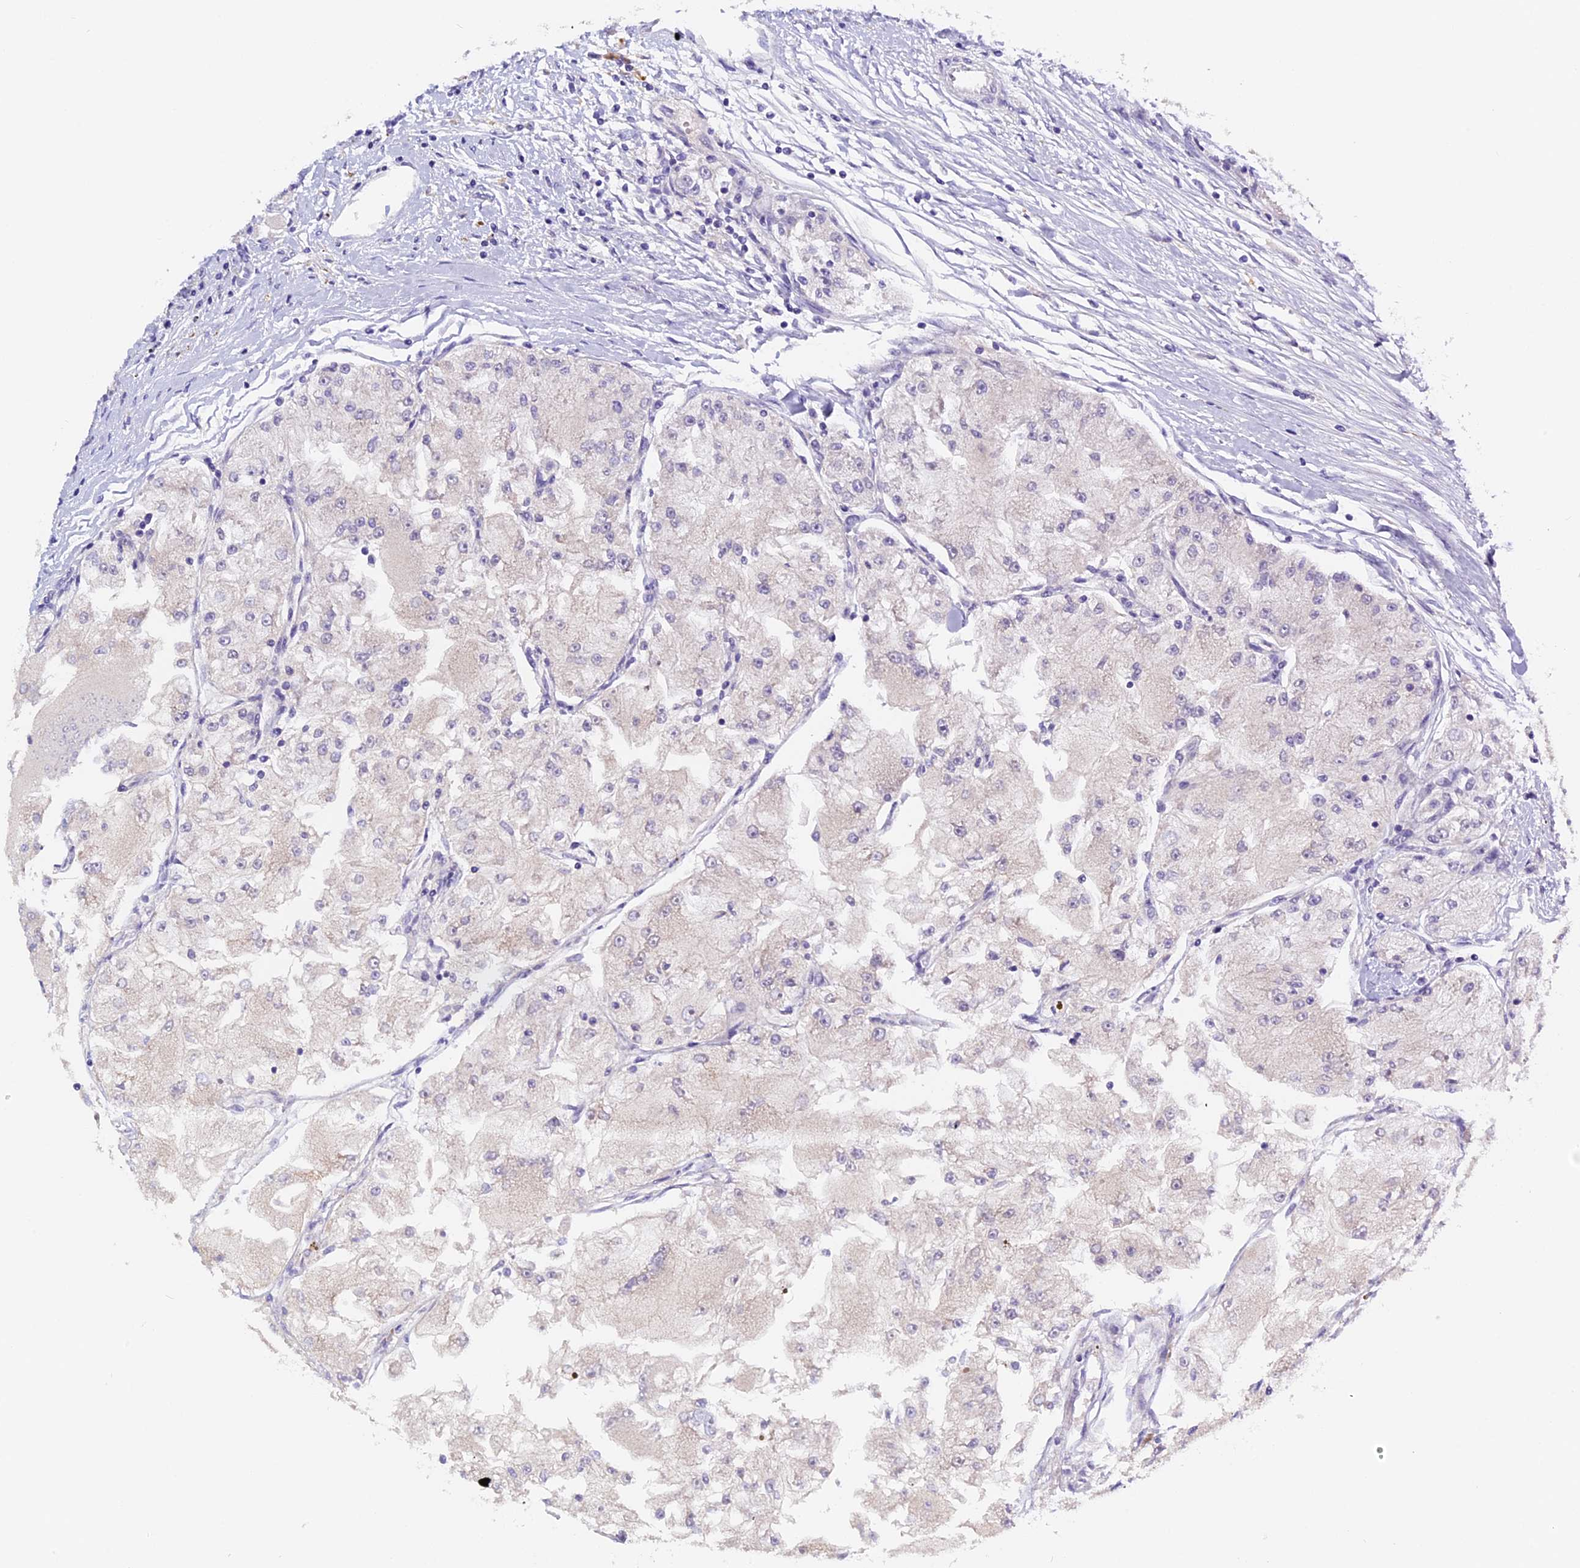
{"staining": {"intensity": "negative", "quantity": "none", "location": "none"}, "tissue": "renal cancer", "cell_type": "Tumor cells", "image_type": "cancer", "snomed": [{"axis": "morphology", "description": "Adenocarcinoma, NOS"}, {"axis": "topography", "description": "Kidney"}], "caption": "High magnification brightfield microscopy of renal cancer stained with DAB (brown) and counterstained with hematoxylin (blue): tumor cells show no significant staining.", "gene": "RTTN", "patient": {"sex": "female", "age": 72}}